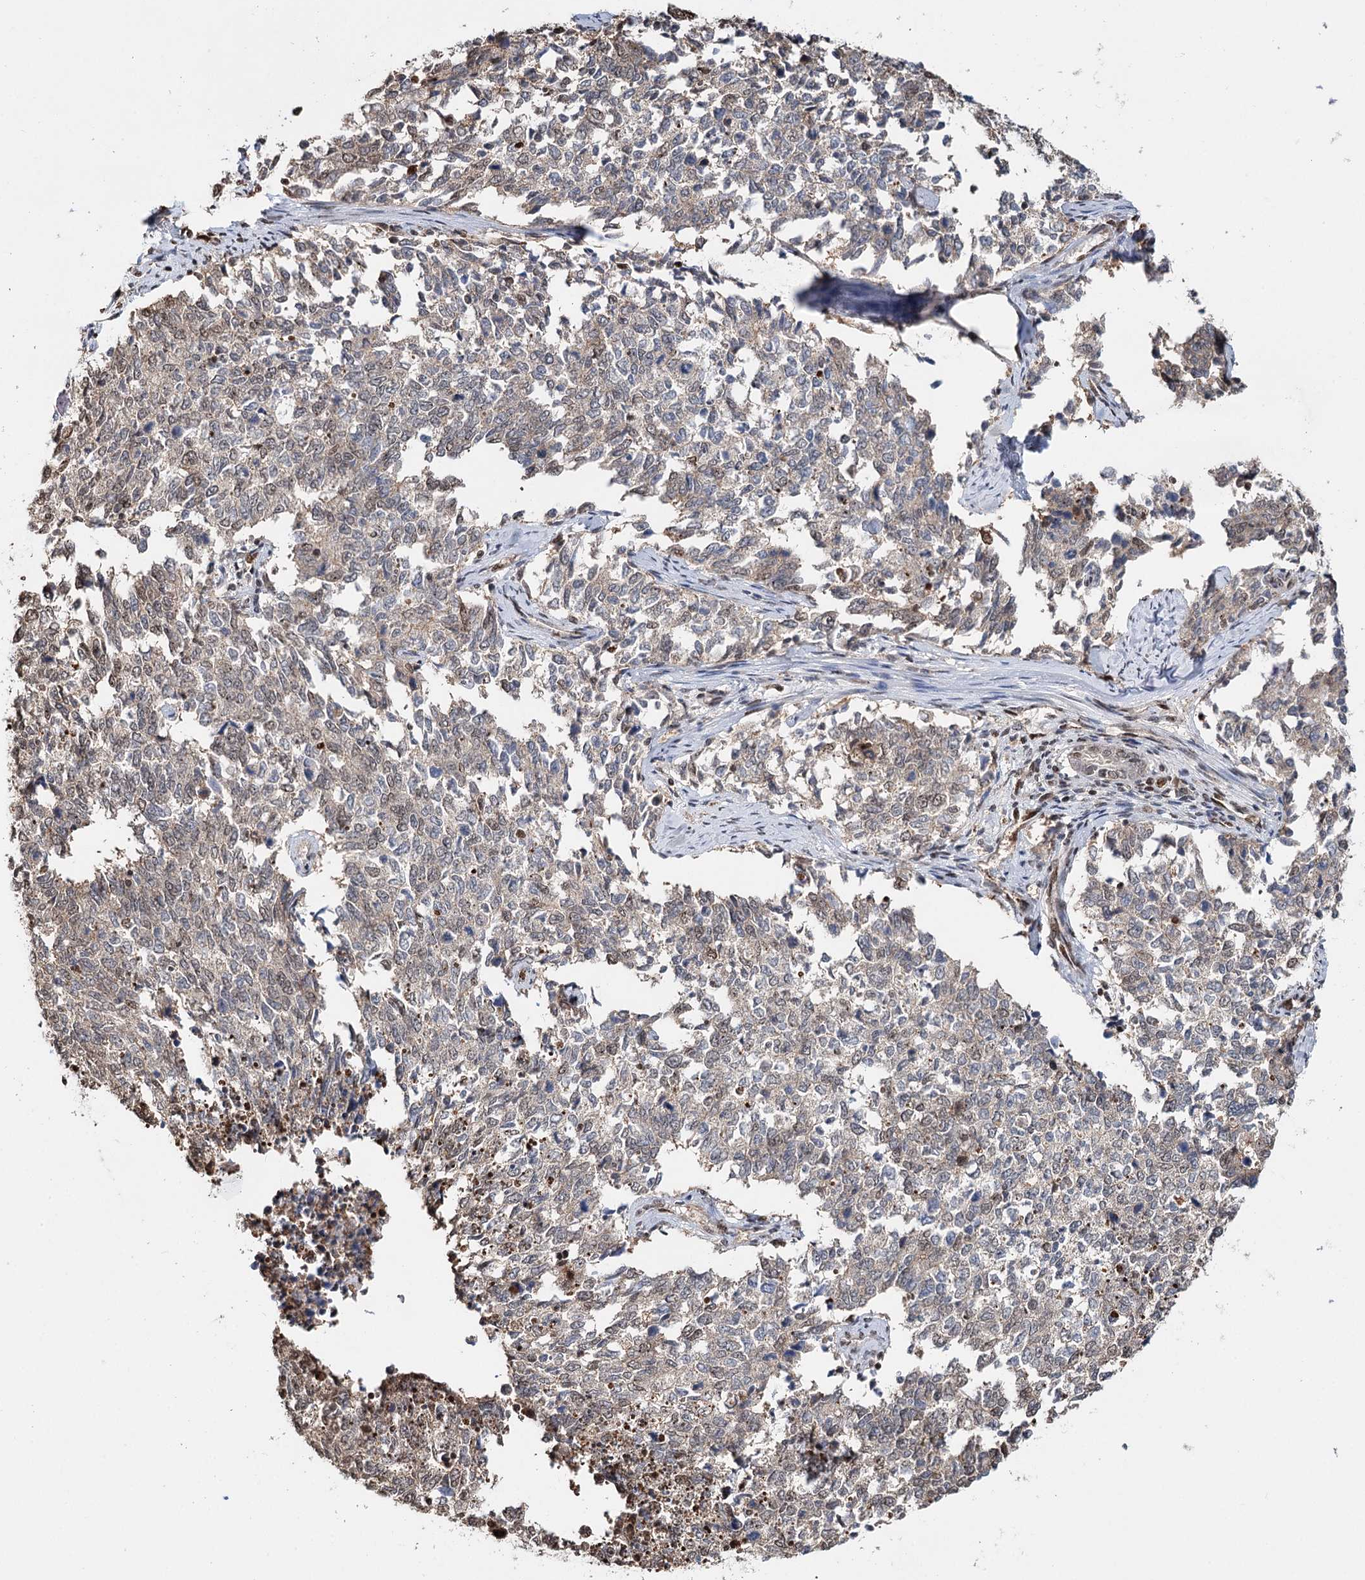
{"staining": {"intensity": "moderate", "quantity": "25%-75%", "location": "nuclear"}, "tissue": "cervical cancer", "cell_type": "Tumor cells", "image_type": "cancer", "snomed": [{"axis": "morphology", "description": "Squamous cell carcinoma, NOS"}, {"axis": "topography", "description": "Cervix"}], "caption": "Immunohistochemical staining of squamous cell carcinoma (cervical) shows medium levels of moderate nuclear expression in approximately 25%-75% of tumor cells.", "gene": "RPS27A", "patient": {"sex": "female", "age": 63}}